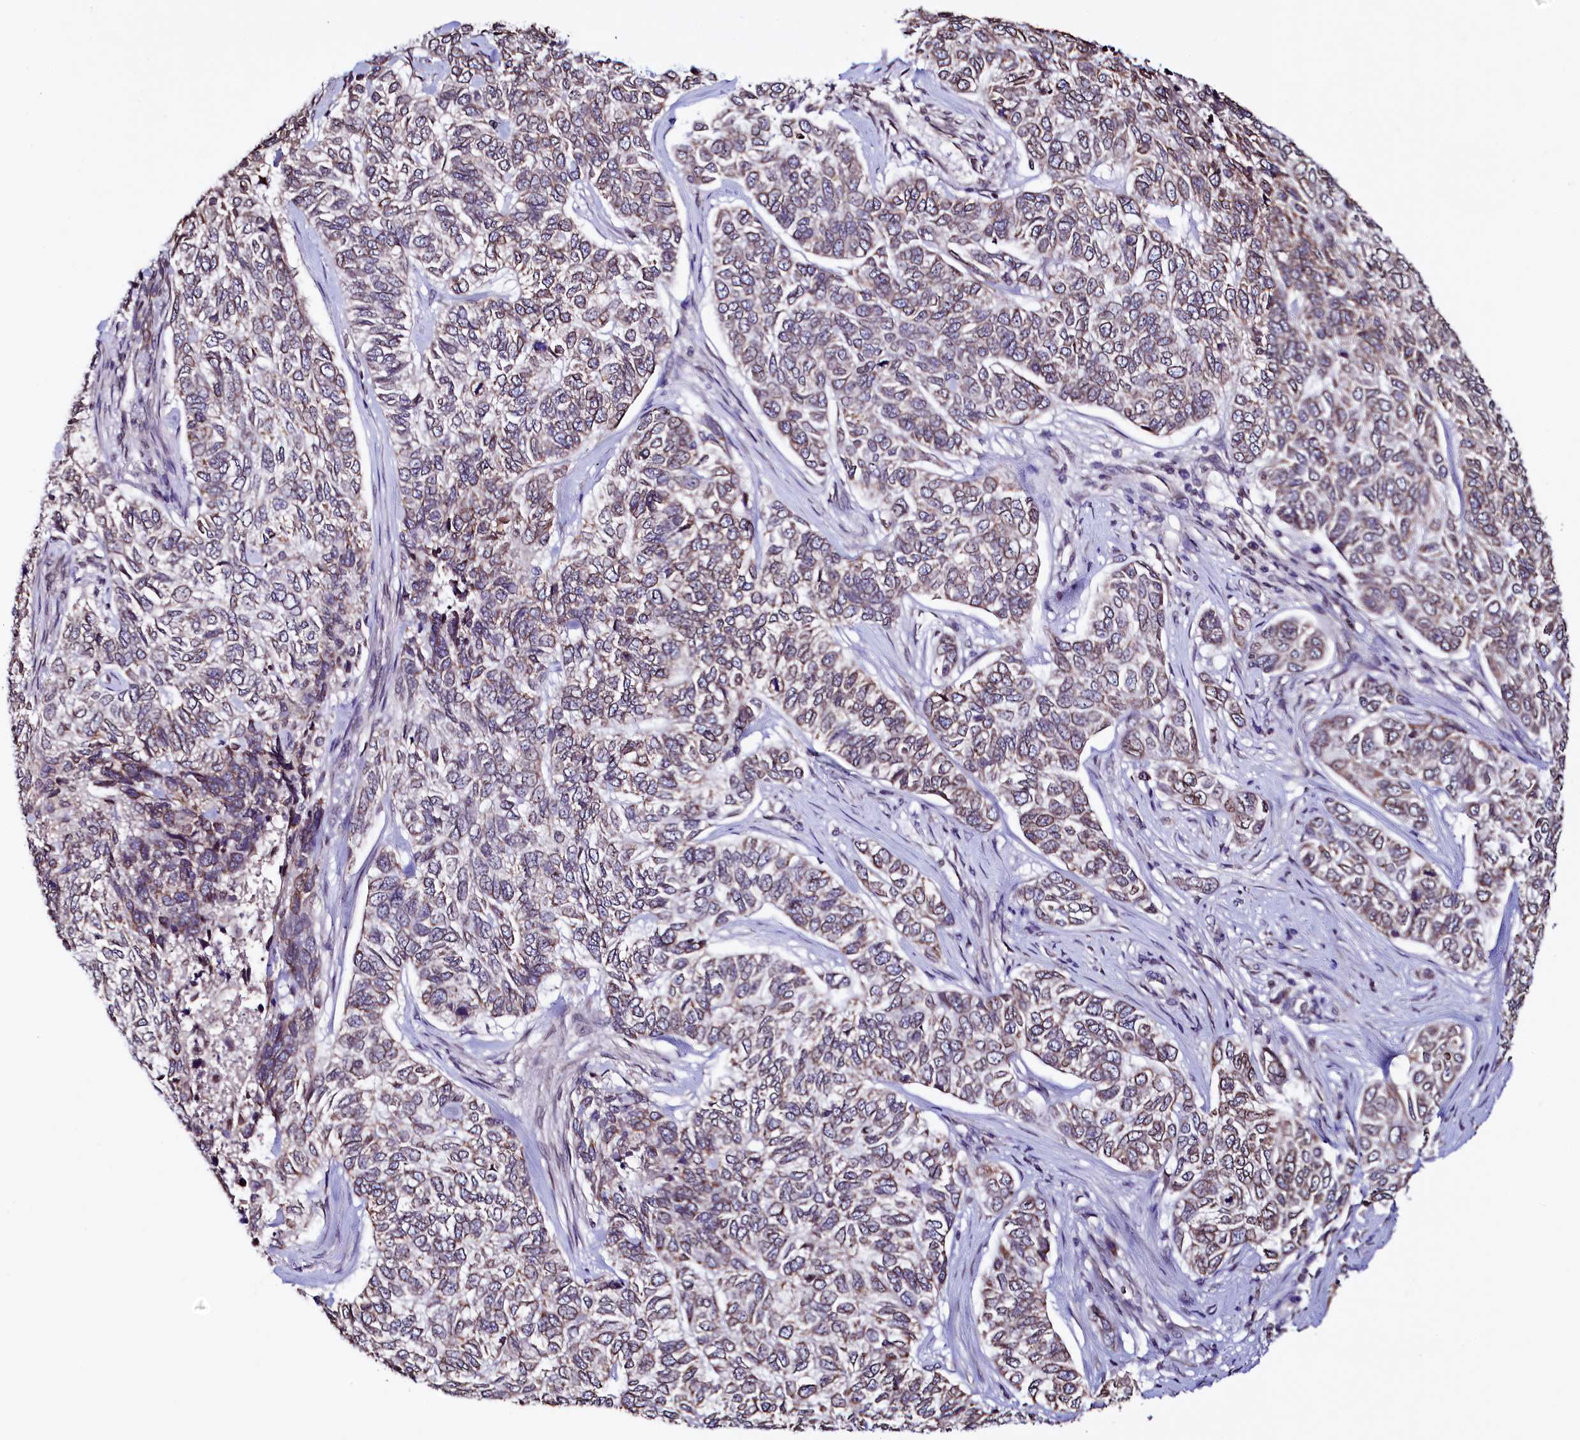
{"staining": {"intensity": "weak", "quantity": ">75%", "location": "cytoplasmic/membranous,nuclear"}, "tissue": "skin cancer", "cell_type": "Tumor cells", "image_type": "cancer", "snomed": [{"axis": "morphology", "description": "Basal cell carcinoma"}, {"axis": "topography", "description": "Skin"}], "caption": "A brown stain shows weak cytoplasmic/membranous and nuclear expression of a protein in skin cancer (basal cell carcinoma) tumor cells. (DAB (3,3'-diaminobenzidine) IHC, brown staining for protein, blue staining for nuclei).", "gene": "HAND1", "patient": {"sex": "female", "age": 65}}